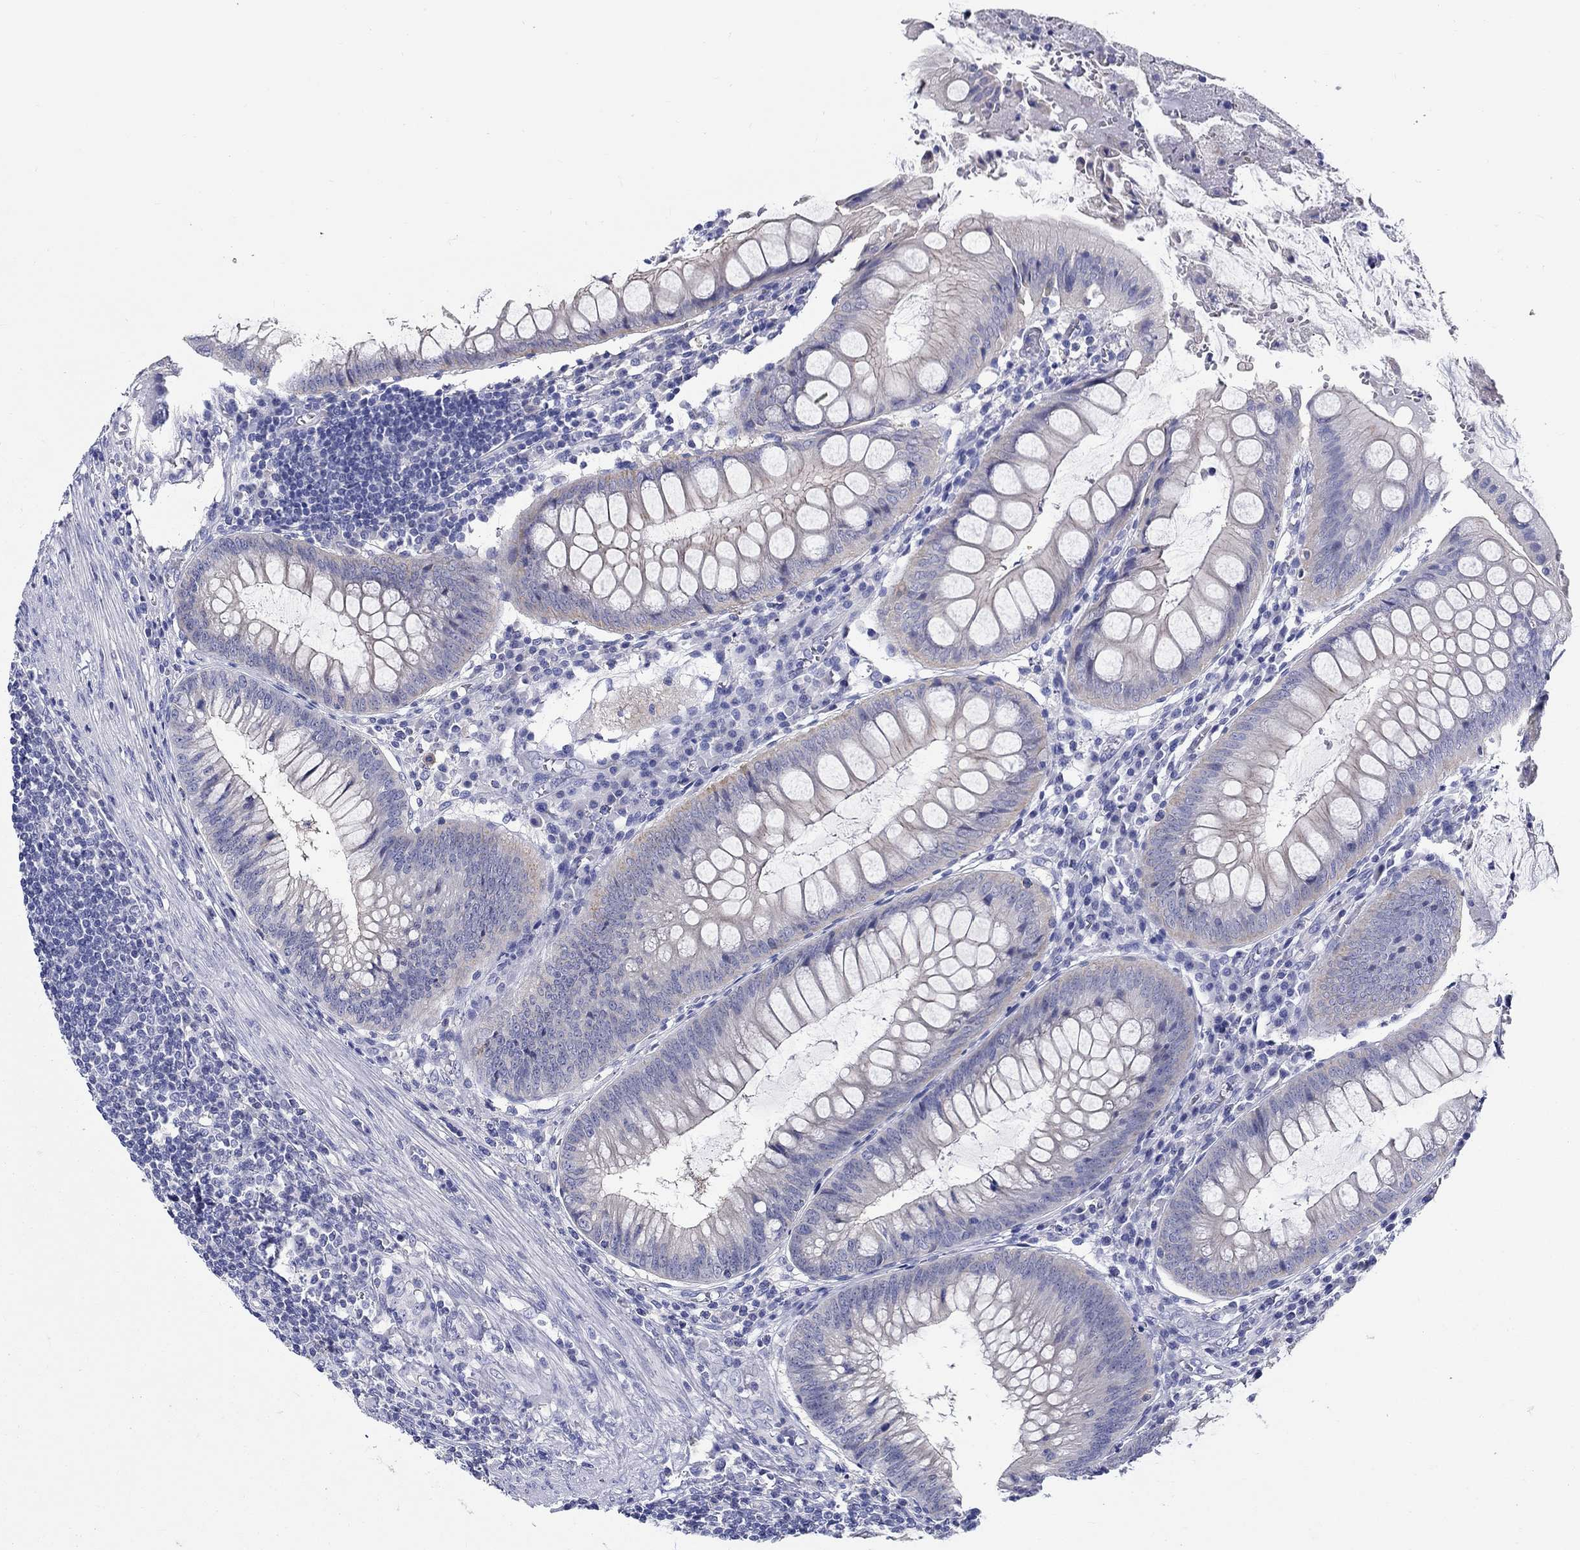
{"staining": {"intensity": "negative", "quantity": "none", "location": "none"}, "tissue": "appendix", "cell_type": "Glandular cells", "image_type": "normal", "snomed": [{"axis": "morphology", "description": "Normal tissue, NOS"}, {"axis": "morphology", "description": "Inflammation, NOS"}, {"axis": "topography", "description": "Appendix"}], "caption": "Immunohistochemical staining of unremarkable appendix reveals no significant staining in glandular cells. (Immunohistochemistry, brightfield microscopy, high magnification).", "gene": "SLC30A3", "patient": {"sex": "male", "age": 16}}